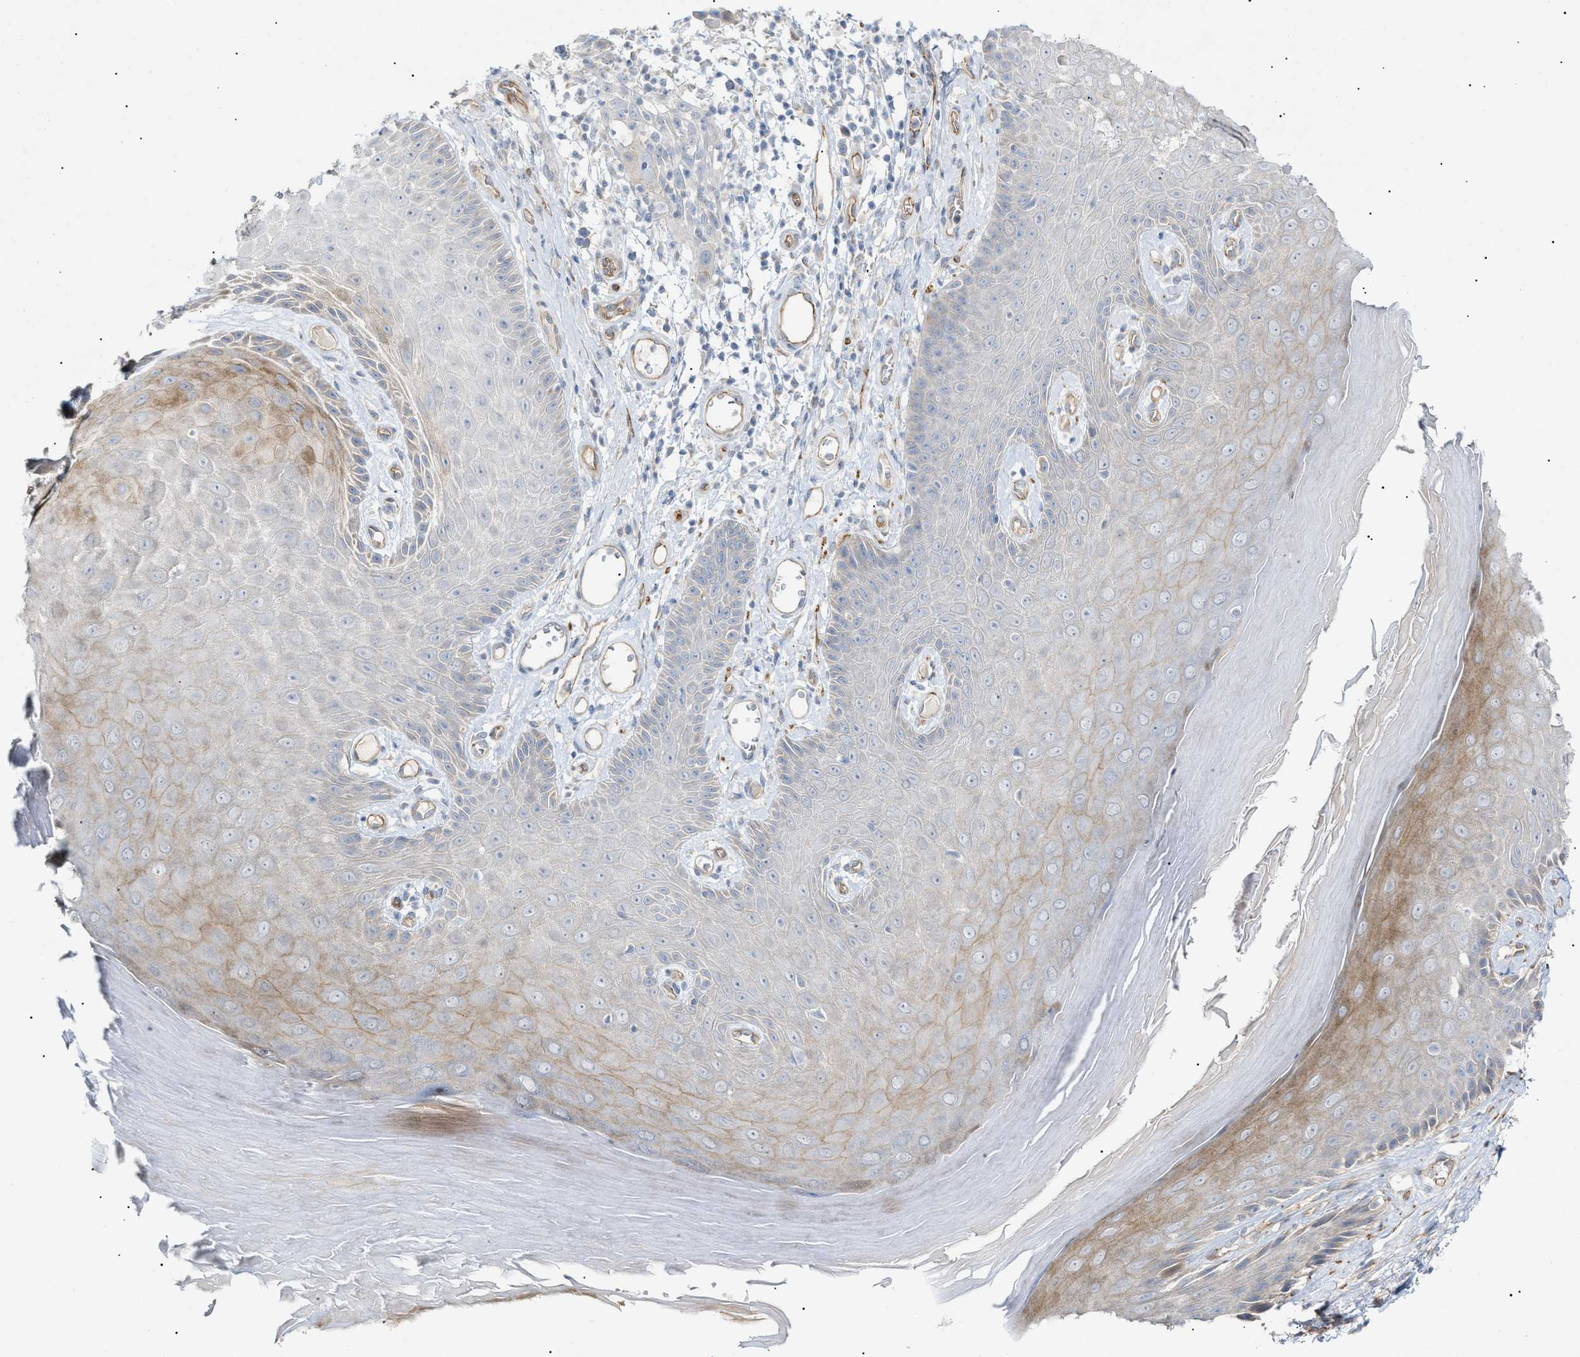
{"staining": {"intensity": "moderate", "quantity": "<25%", "location": "cytoplasmic/membranous"}, "tissue": "skin", "cell_type": "Epidermal cells", "image_type": "normal", "snomed": [{"axis": "morphology", "description": "Normal tissue, NOS"}, {"axis": "topography", "description": "Vulva"}], "caption": "Protein expression analysis of unremarkable skin shows moderate cytoplasmic/membranous positivity in about <25% of epidermal cells.", "gene": "ZFHX2", "patient": {"sex": "female", "age": 73}}